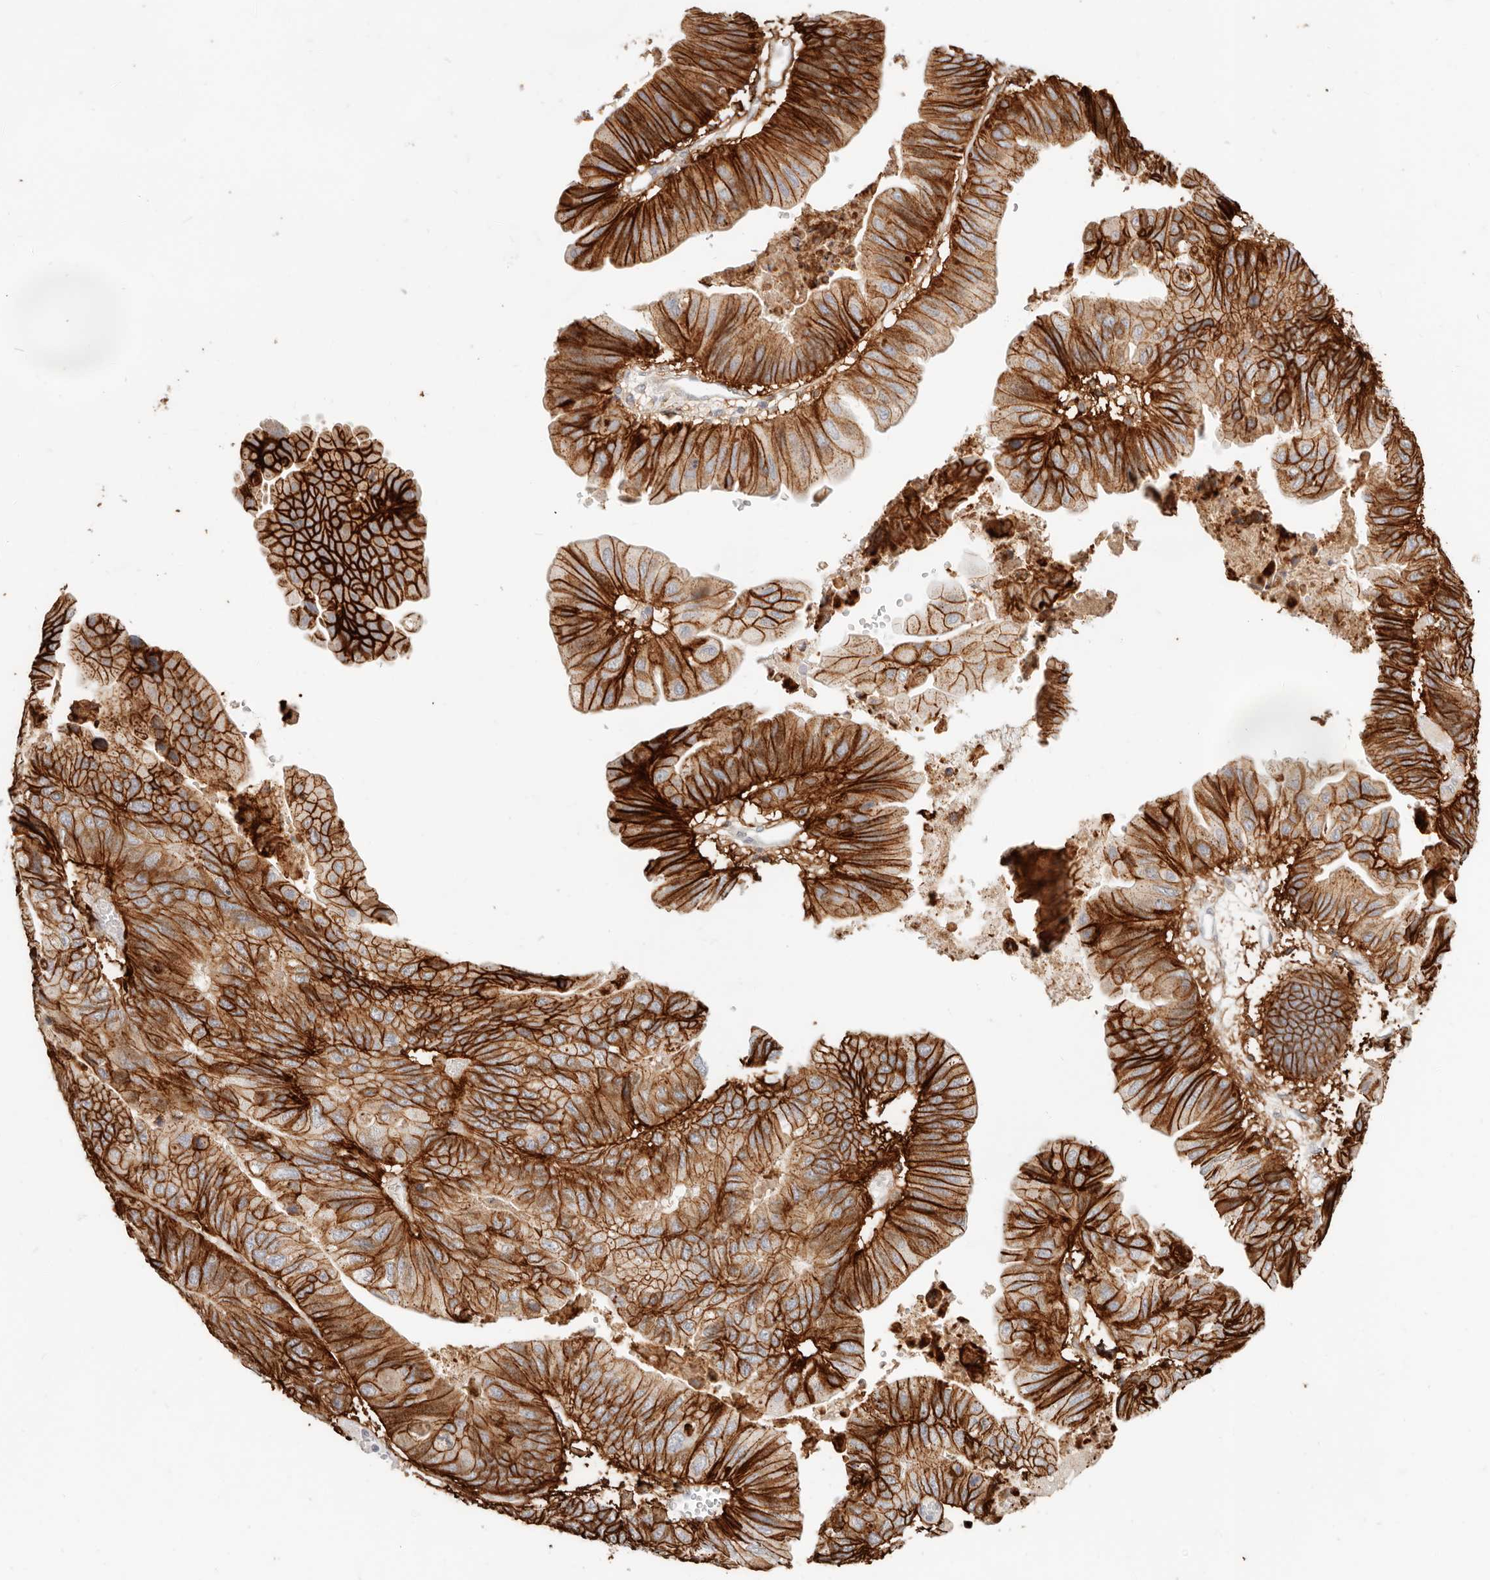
{"staining": {"intensity": "strong", "quantity": ">75%", "location": "cytoplasmic/membranous"}, "tissue": "ovarian cancer", "cell_type": "Tumor cells", "image_type": "cancer", "snomed": [{"axis": "morphology", "description": "Cystadenocarcinoma, mucinous, NOS"}, {"axis": "topography", "description": "Ovary"}], "caption": "High-magnification brightfield microscopy of ovarian mucinous cystadenocarcinoma stained with DAB (3,3'-diaminobenzidine) (brown) and counterstained with hematoxylin (blue). tumor cells exhibit strong cytoplasmic/membranous expression is seen in about>75% of cells.", "gene": "EPCAM", "patient": {"sex": "female", "age": 61}}